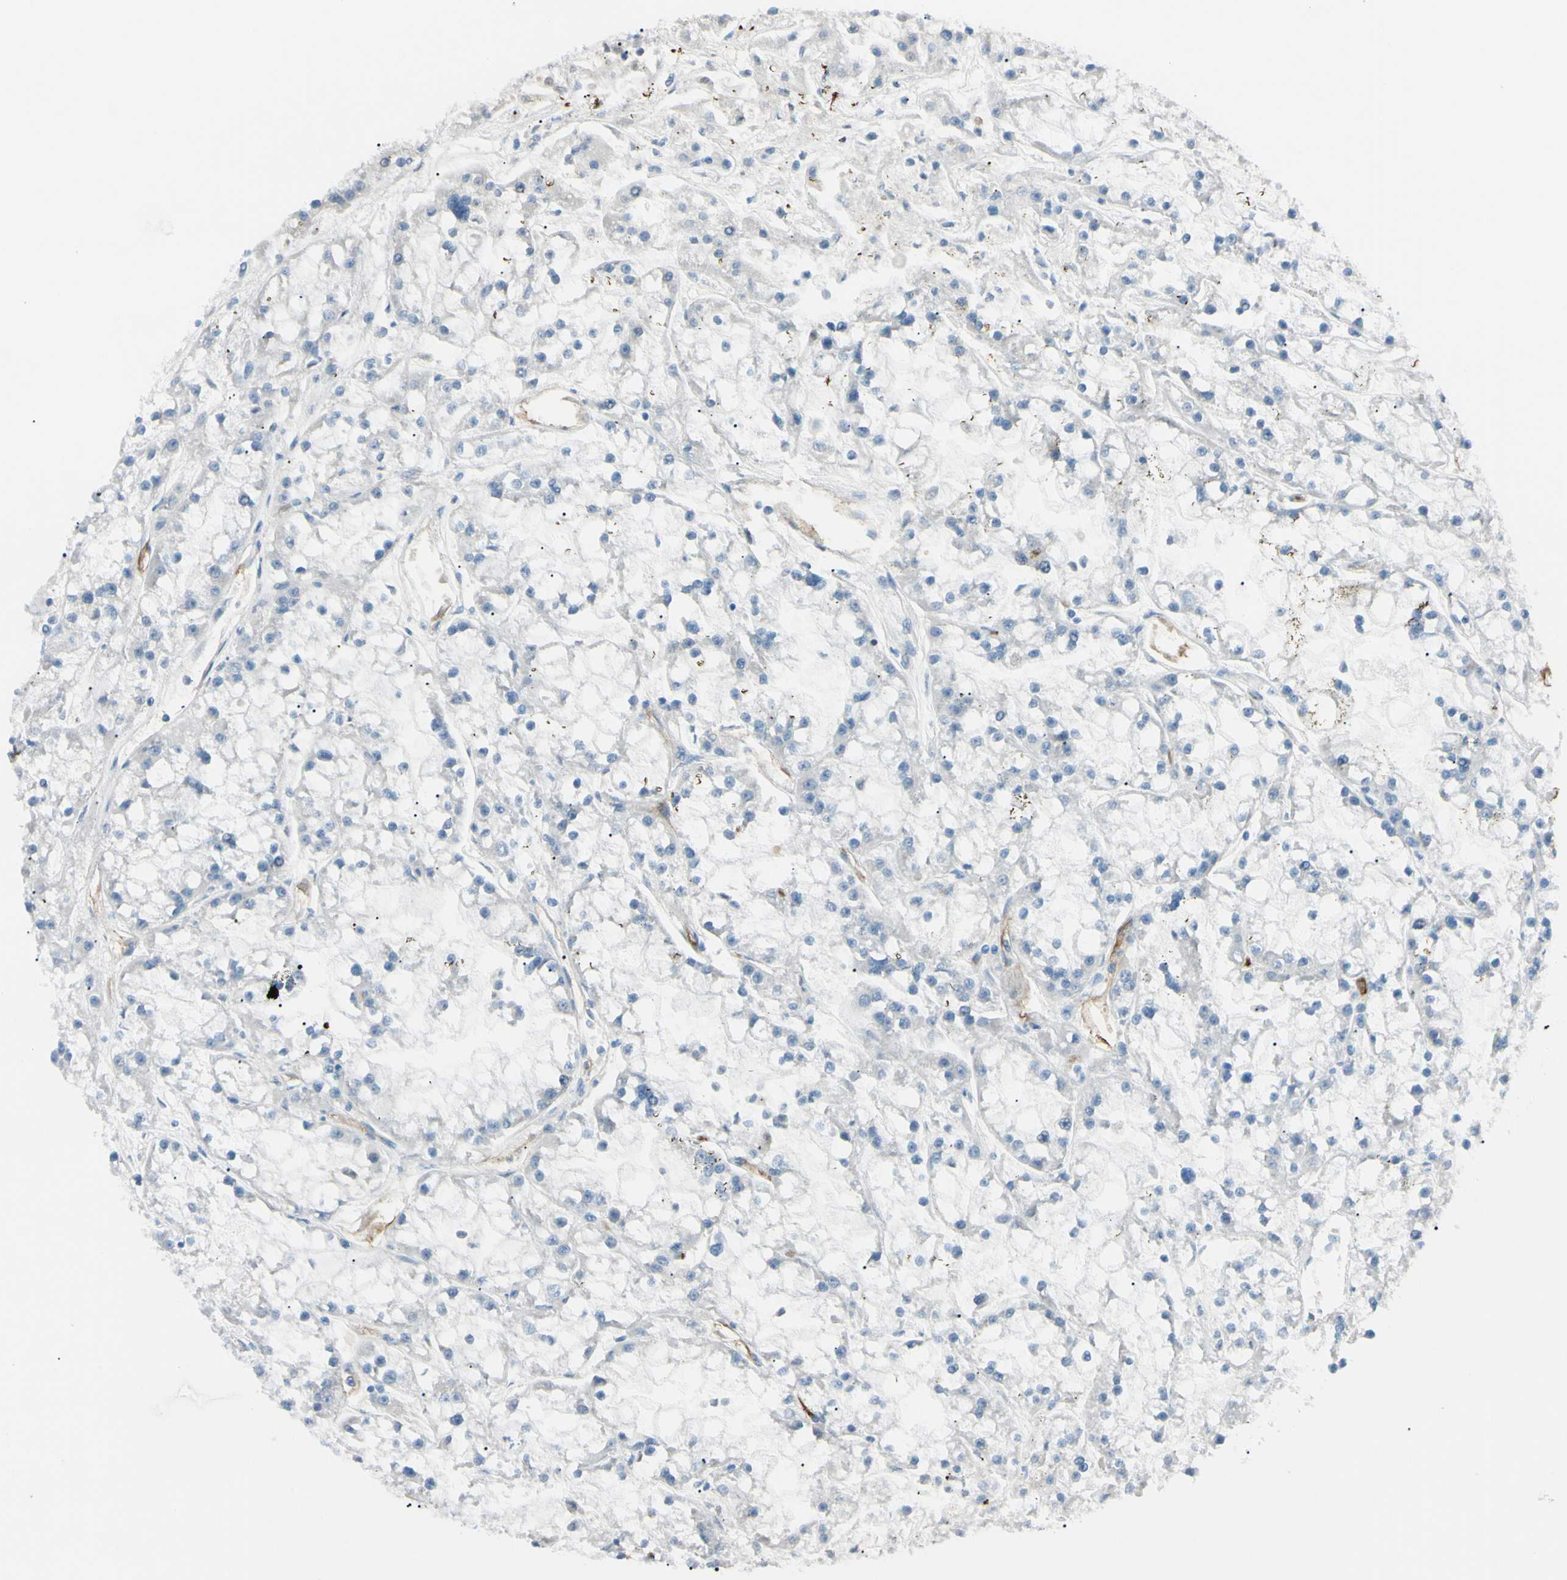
{"staining": {"intensity": "negative", "quantity": "none", "location": "none"}, "tissue": "renal cancer", "cell_type": "Tumor cells", "image_type": "cancer", "snomed": [{"axis": "morphology", "description": "Adenocarcinoma, NOS"}, {"axis": "topography", "description": "Kidney"}], "caption": "This is an IHC image of adenocarcinoma (renal). There is no expression in tumor cells.", "gene": "FOLH1", "patient": {"sex": "female", "age": 52}}